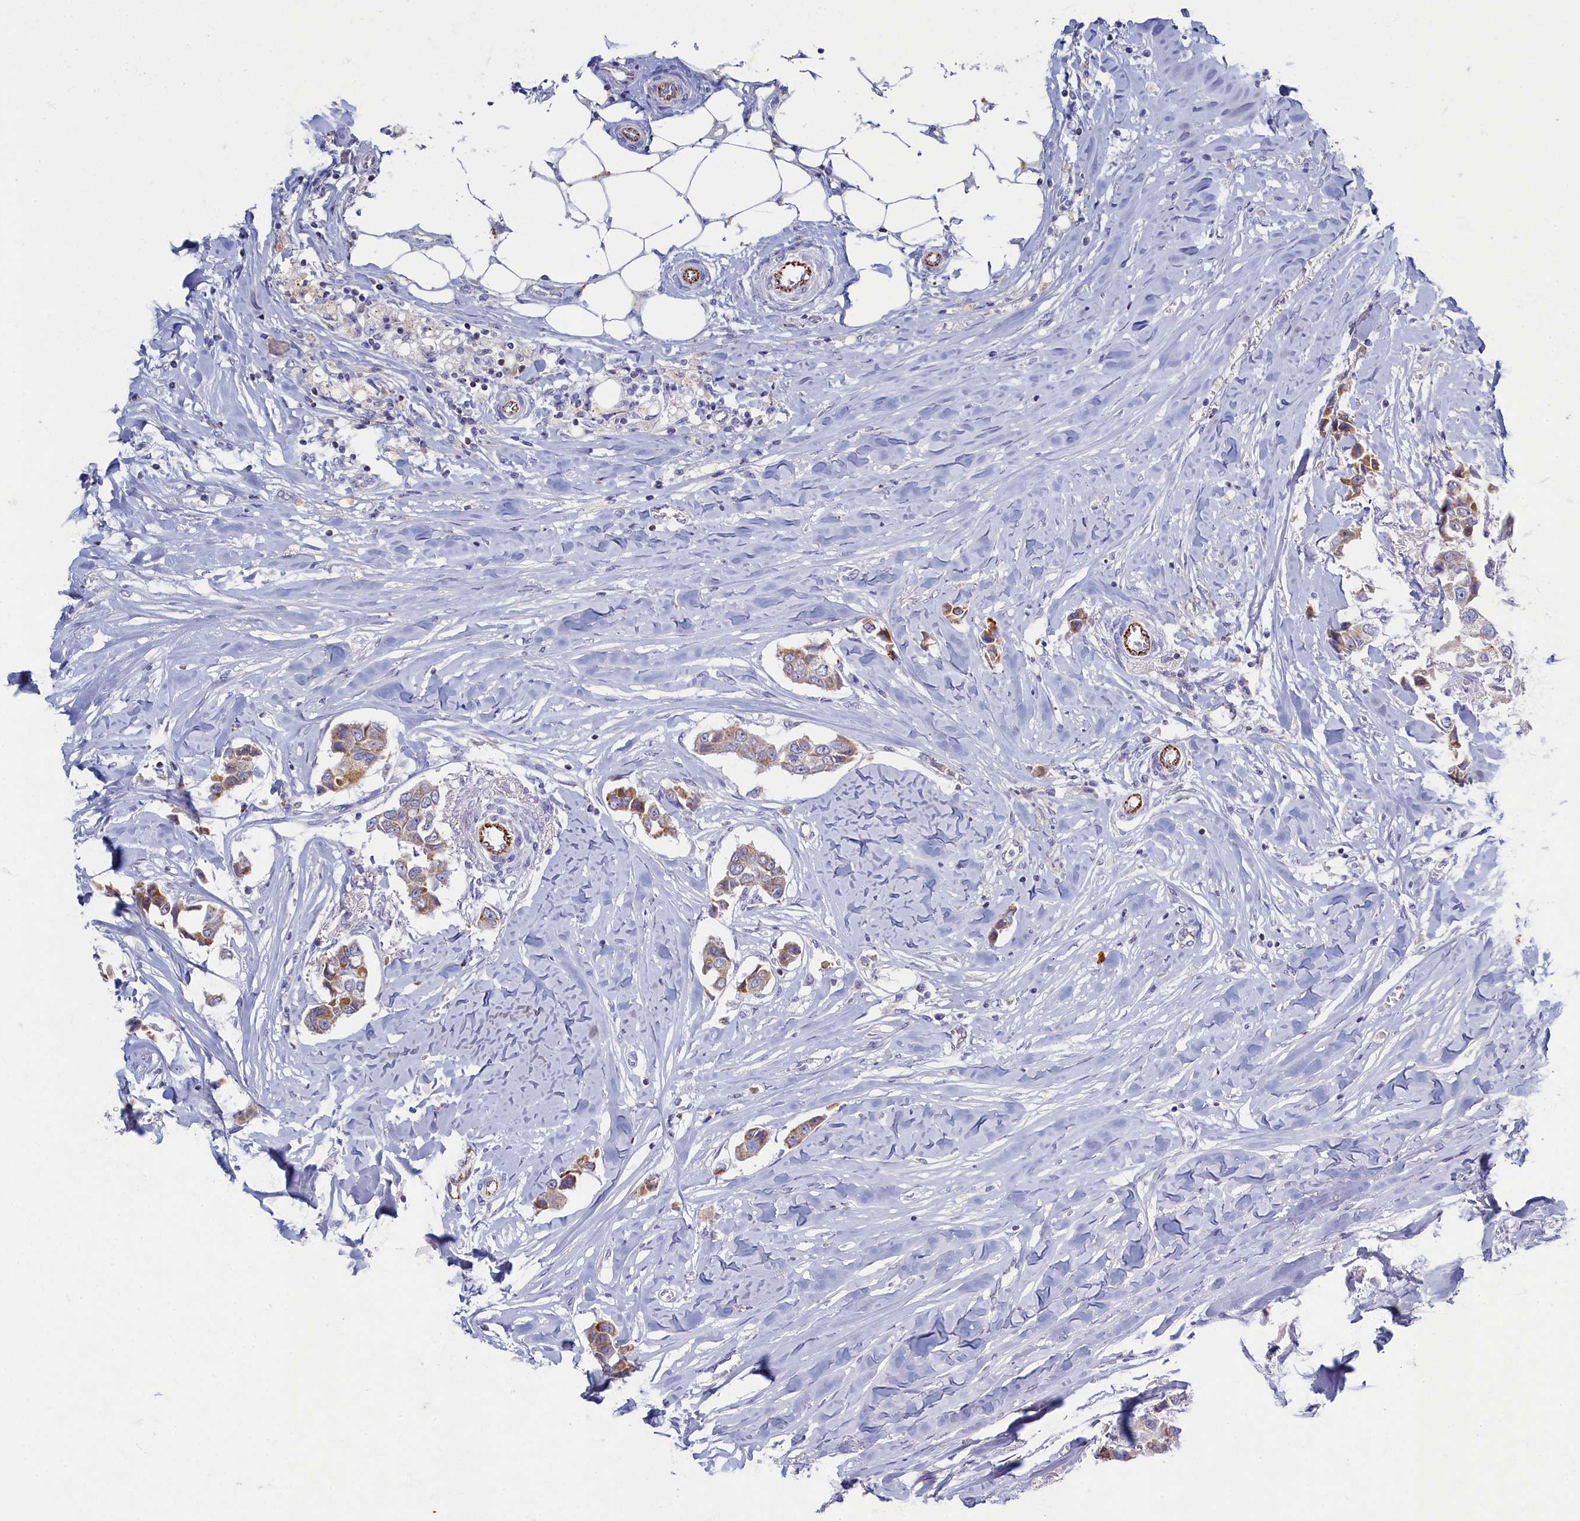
{"staining": {"intensity": "moderate", "quantity": "<25%", "location": "cytoplasmic/membranous"}, "tissue": "breast cancer", "cell_type": "Tumor cells", "image_type": "cancer", "snomed": [{"axis": "morphology", "description": "Duct carcinoma"}, {"axis": "topography", "description": "Breast"}], "caption": "About <25% of tumor cells in human invasive ductal carcinoma (breast) exhibit moderate cytoplasmic/membranous protein positivity as visualized by brown immunohistochemical staining.", "gene": "OCIAD2", "patient": {"sex": "female", "age": 80}}